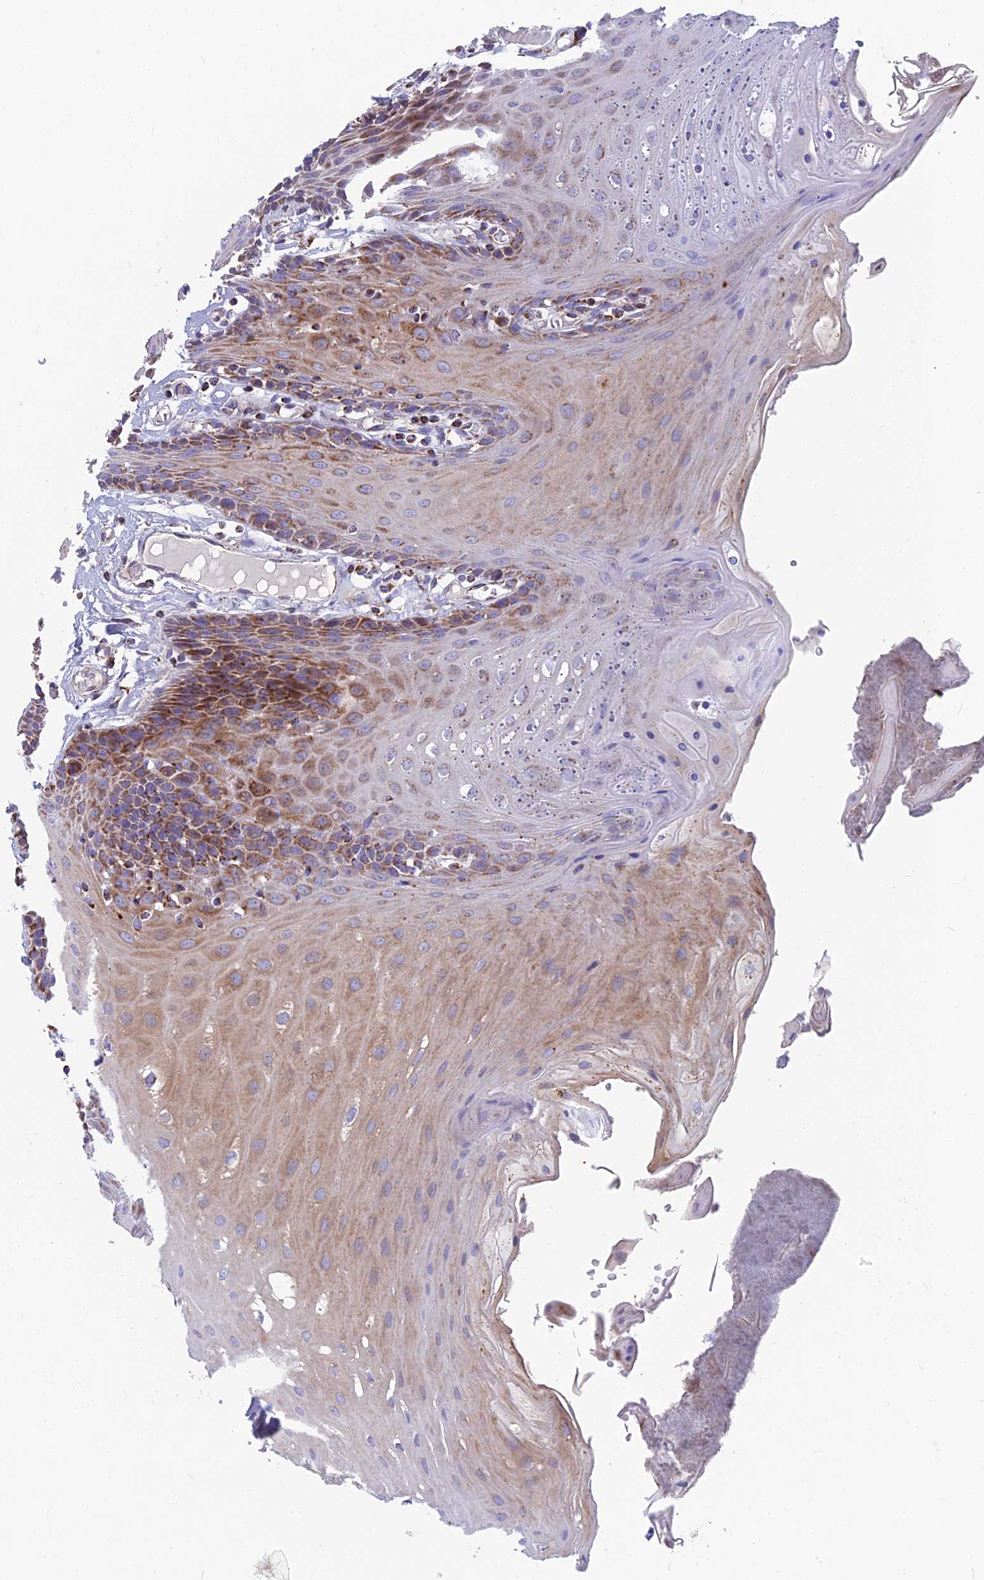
{"staining": {"intensity": "moderate", "quantity": ">75%", "location": "cytoplasmic/membranous"}, "tissue": "oral mucosa", "cell_type": "Squamous epithelial cells", "image_type": "normal", "snomed": [{"axis": "morphology", "description": "Normal tissue, NOS"}, {"axis": "morphology", "description": "Squamous cell carcinoma, NOS"}, {"axis": "topography", "description": "Skeletal muscle"}, {"axis": "topography", "description": "Oral tissue"}, {"axis": "topography", "description": "Salivary gland"}, {"axis": "topography", "description": "Head-Neck"}], "caption": "Oral mucosa was stained to show a protein in brown. There is medium levels of moderate cytoplasmic/membranous positivity in approximately >75% of squamous epithelial cells. The staining is performed using DAB brown chromogen to label protein expression. The nuclei are counter-stained blue using hematoxylin.", "gene": "CS", "patient": {"sex": "male", "age": 54}}